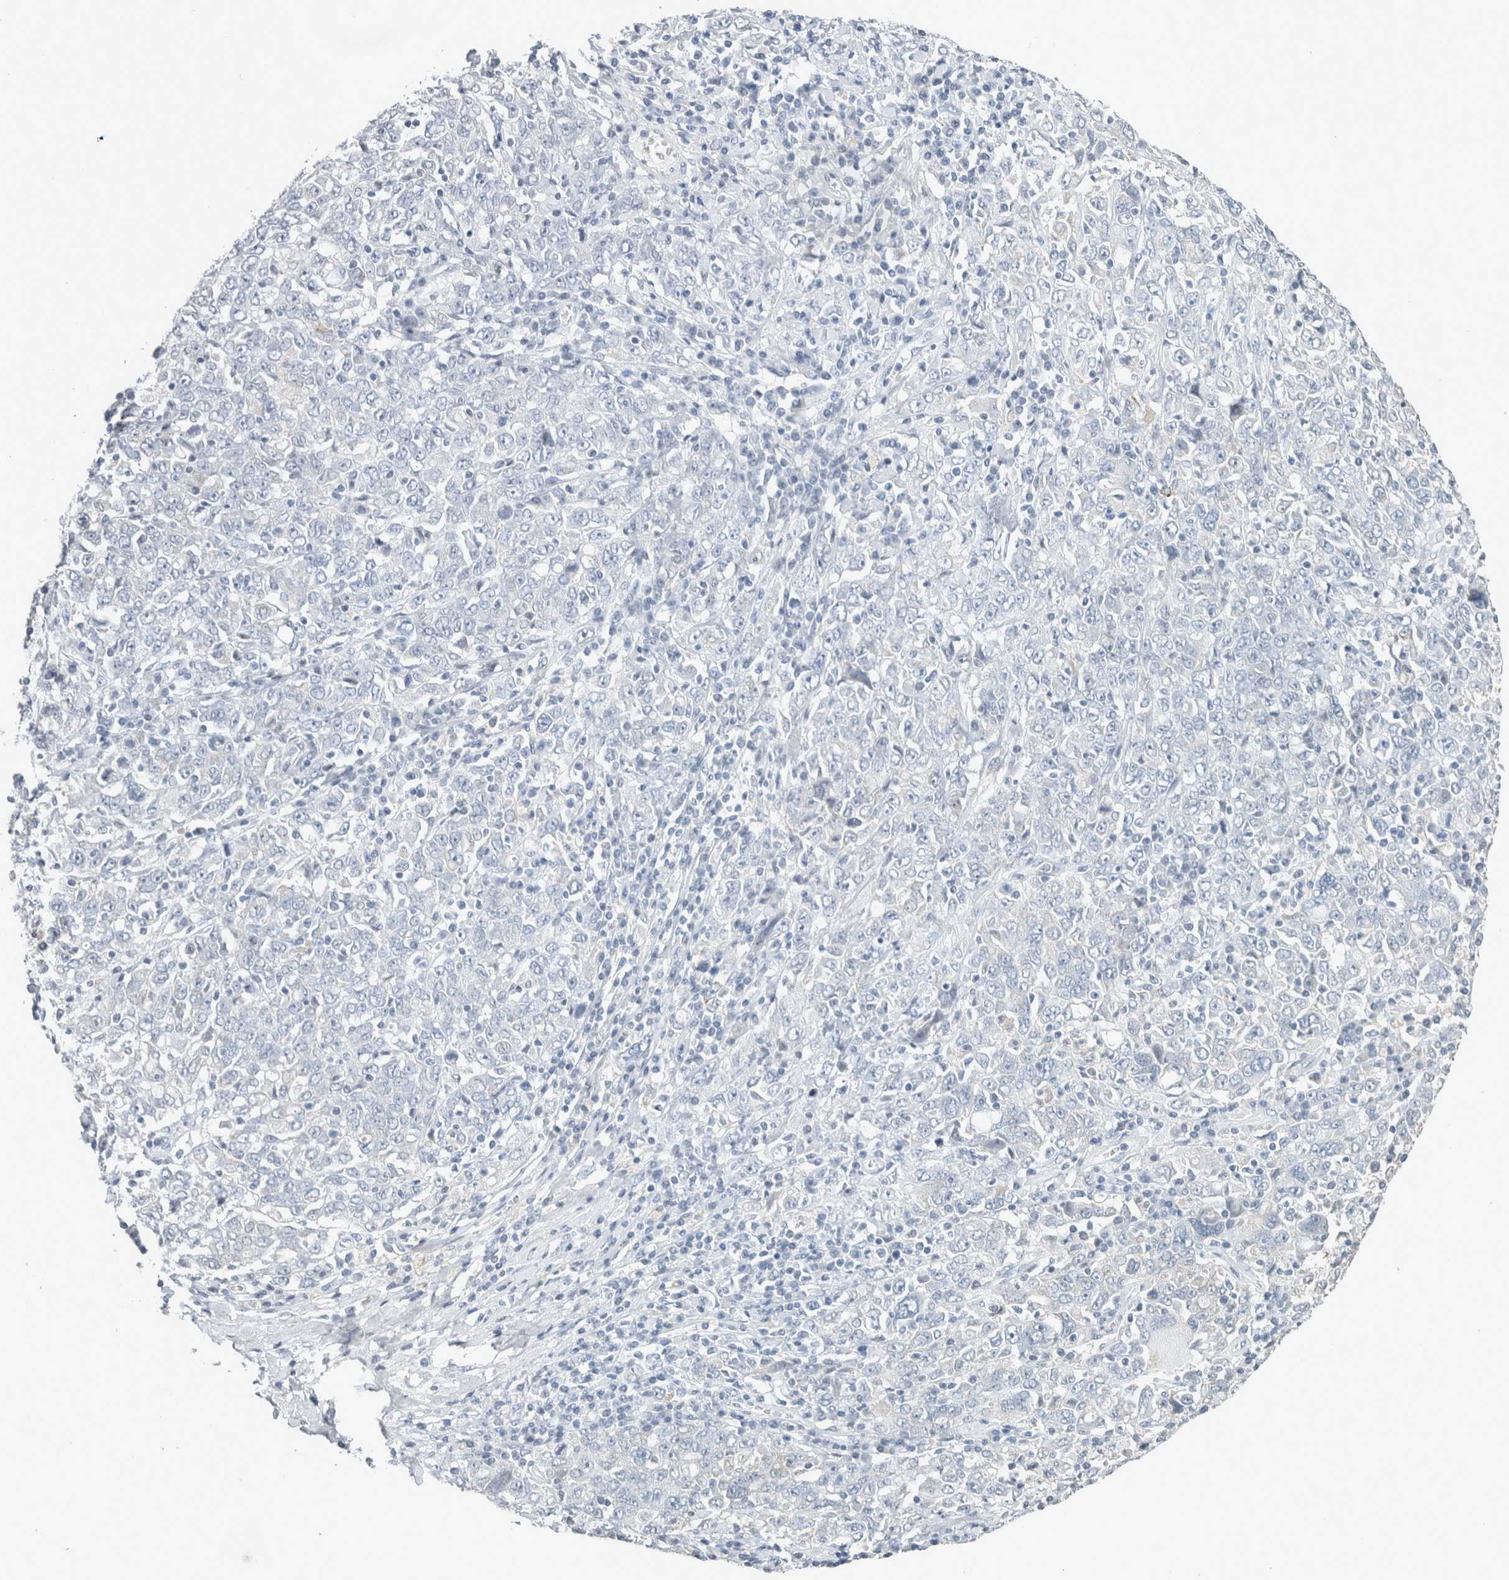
{"staining": {"intensity": "negative", "quantity": "none", "location": "none"}, "tissue": "ovarian cancer", "cell_type": "Tumor cells", "image_type": "cancer", "snomed": [{"axis": "morphology", "description": "Carcinoma, endometroid"}, {"axis": "topography", "description": "Ovary"}], "caption": "The photomicrograph shows no significant positivity in tumor cells of ovarian cancer.", "gene": "CRAT", "patient": {"sex": "female", "age": 62}}